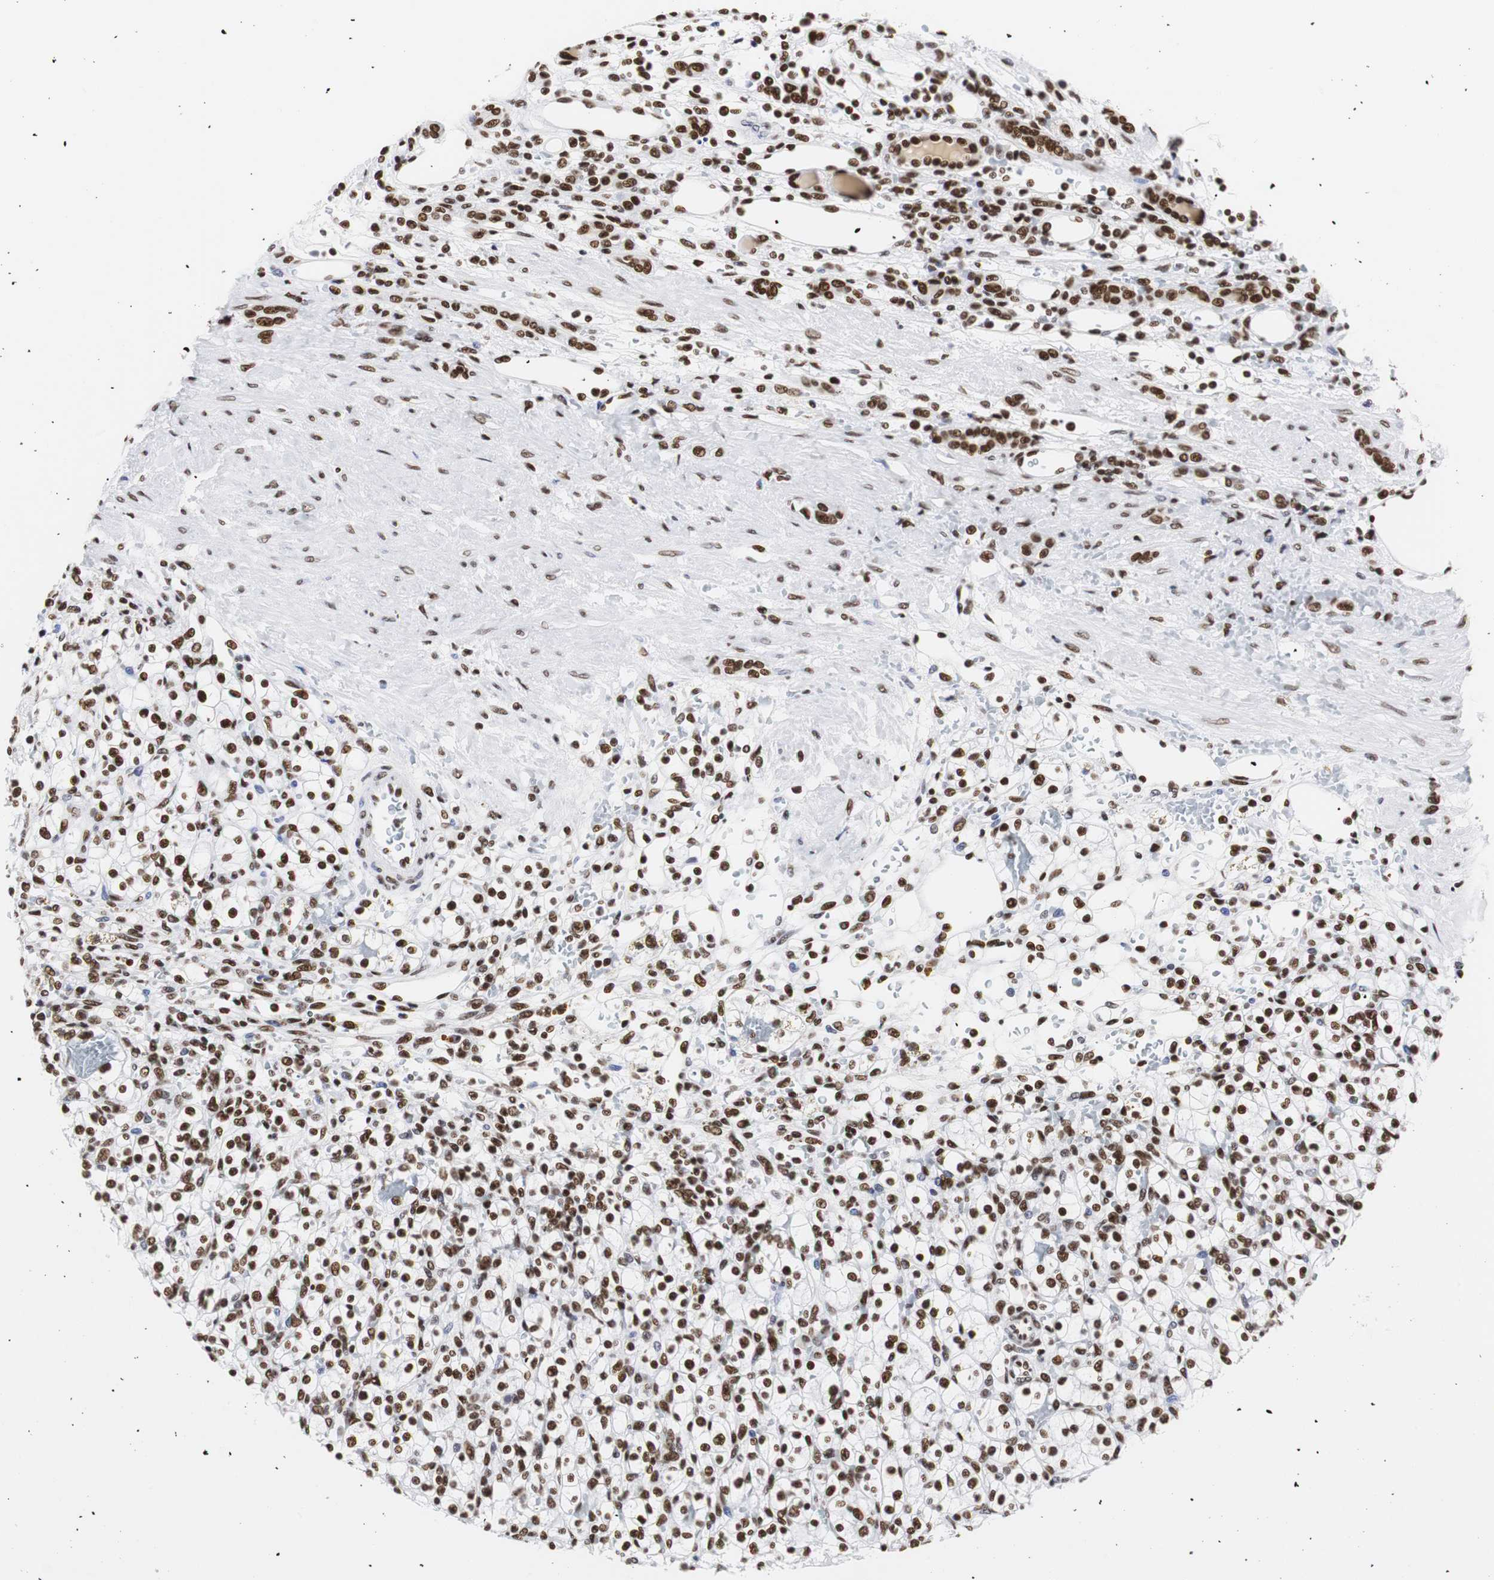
{"staining": {"intensity": "strong", "quantity": ">75%", "location": "nuclear"}, "tissue": "renal cancer", "cell_type": "Tumor cells", "image_type": "cancer", "snomed": [{"axis": "morphology", "description": "Normal tissue, NOS"}, {"axis": "morphology", "description": "Adenocarcinoma, NOS"}, {"axis": "topography", "description": "Kidney"}], "caption": "Renal adenocarcinoma tissue demonstrates strong nuclear positivity in approximately >75% of tumor cells, visualized by immunohistochemistry.", "gene": "HNRNPH2", "patient": {"sex": "female", "age": 55}}